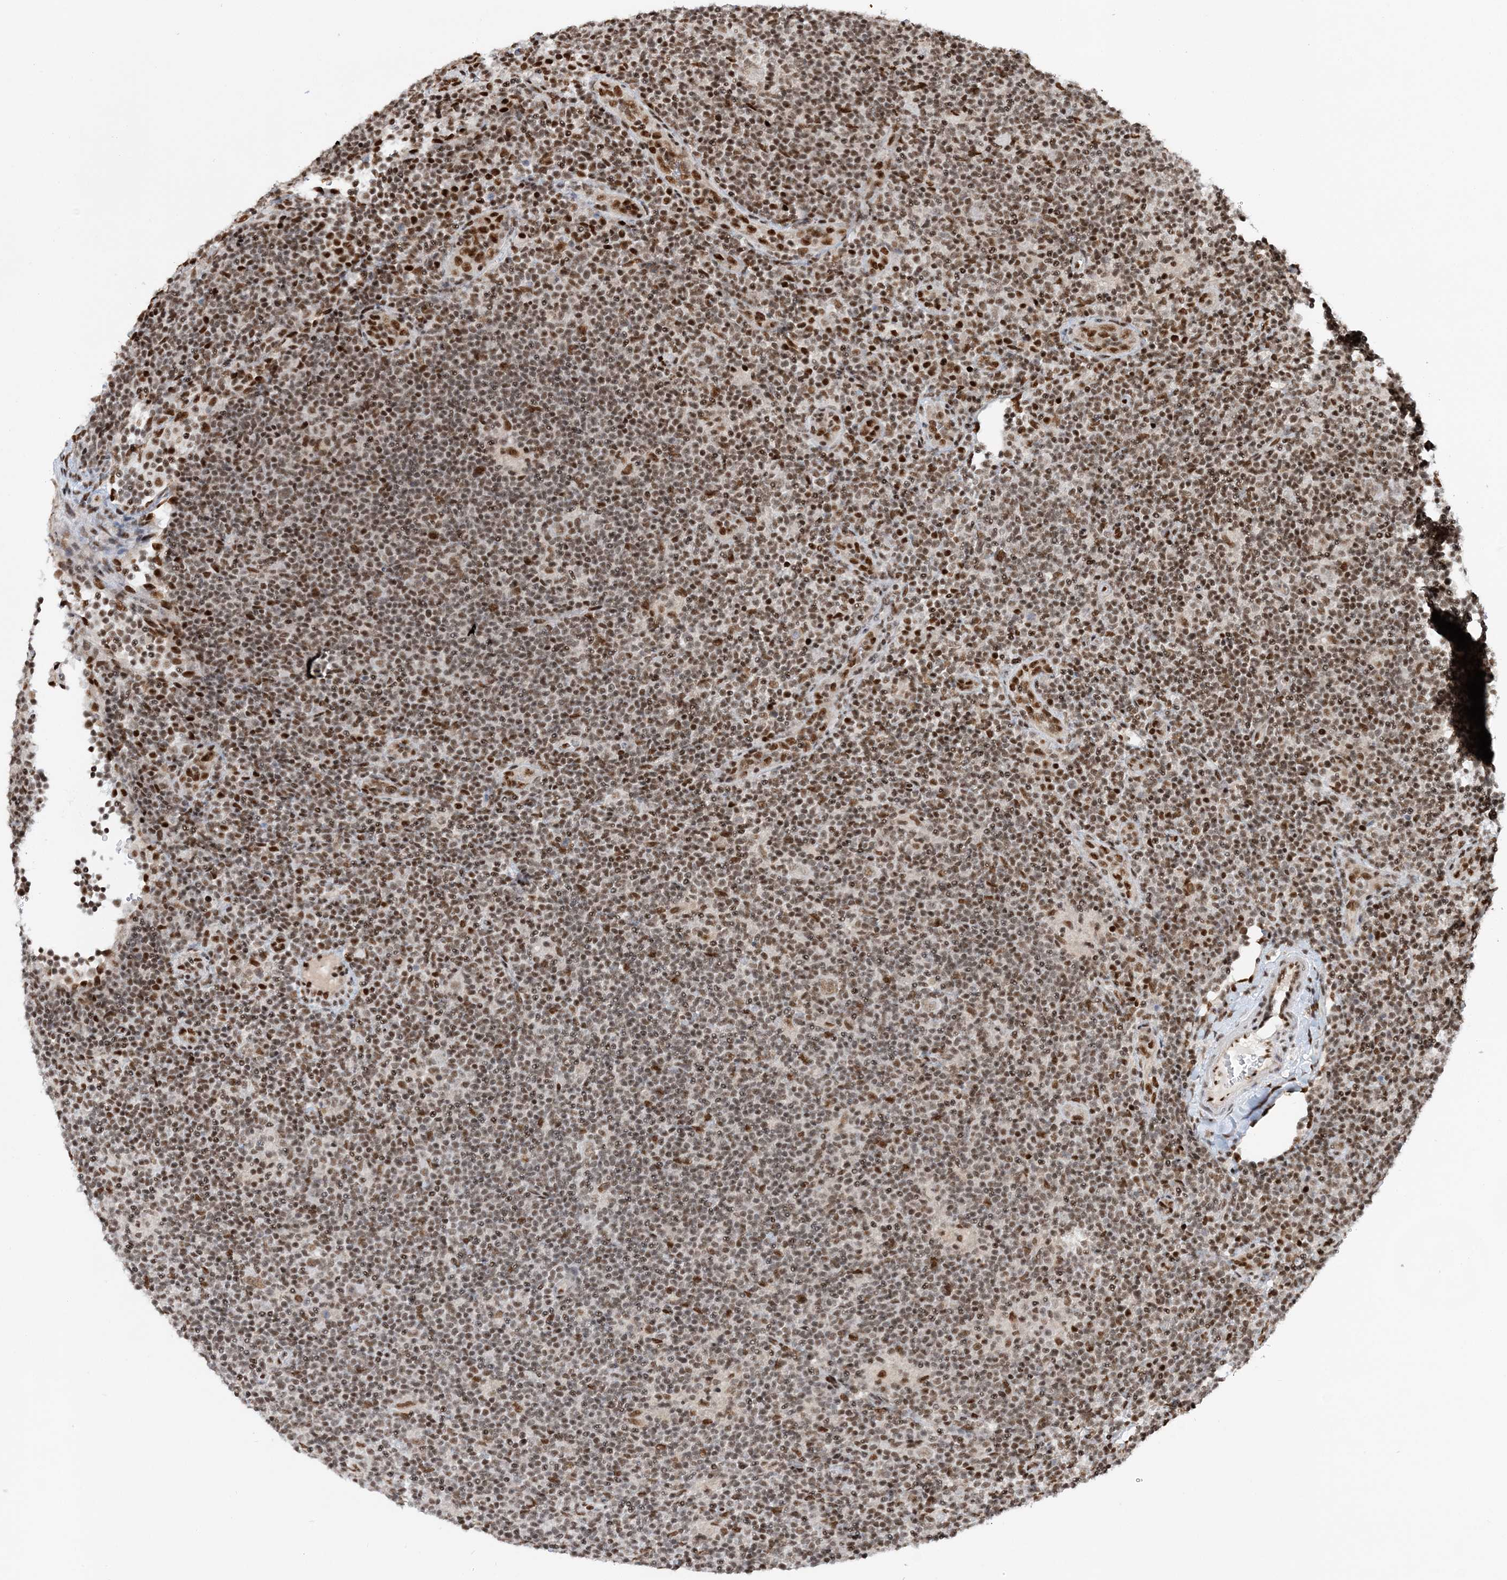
{"staining": {"intensity": "weak", "quantity": ">75%", "location": "nuclear"}, "tissue": "lymphoma", "cell_type": "Tumor cells", "image_type": "cancer", "snomed": [{"axis": "morphology", "description": "Hodgkin's disease, NOS"}, {"axis": "topography", "description": "Lymph node"}], "caption": "IHC (DAB) staining of Hodgkin's disease displays weak nuclear protein staining in about >75% of tumor cells.", "gene": "SEPHS1", "patient": {"sex": "female", "age": 57}}